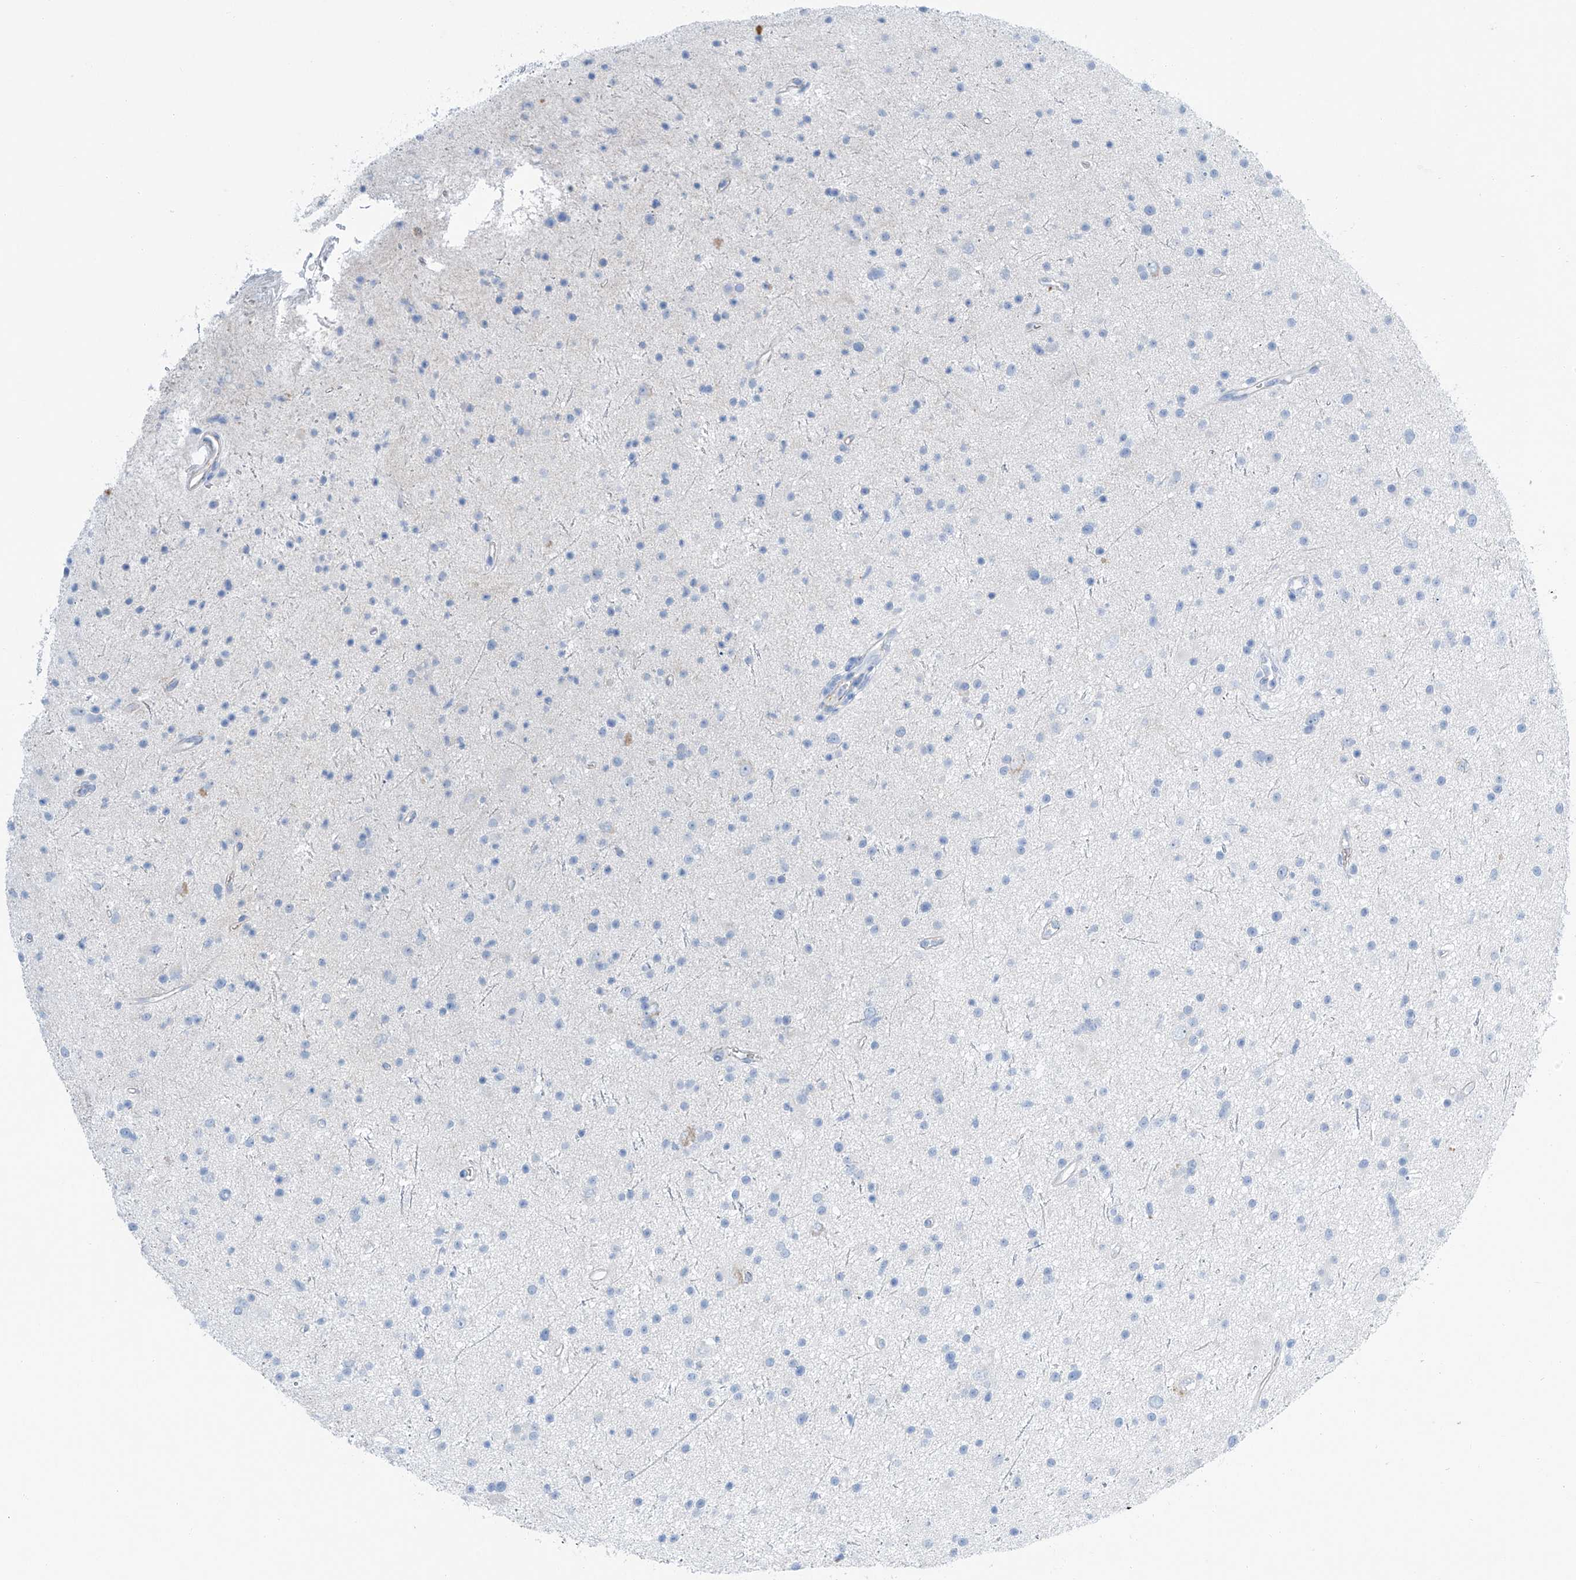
{"staining": {"intensity": "negative", "quantity": "none", "location": "none"}, "tissue": "glioma", "cell_type": "Tumor cells", "image_type": "cancer", "snomed": [{"axis": "morphology", "description": "Glioma, malignant, Low grade"}, {"axis": "topography", "description": "Cerebral cortex"}], "caption": "Immunohistochemistry (IHC) histopathology image of human malignant glioma (low-grade) stained for a protein (brown), which reveals no positivity in tumor cells.", "gene": "MAGI1", "patient": {"sex": "female", "age": 39}}